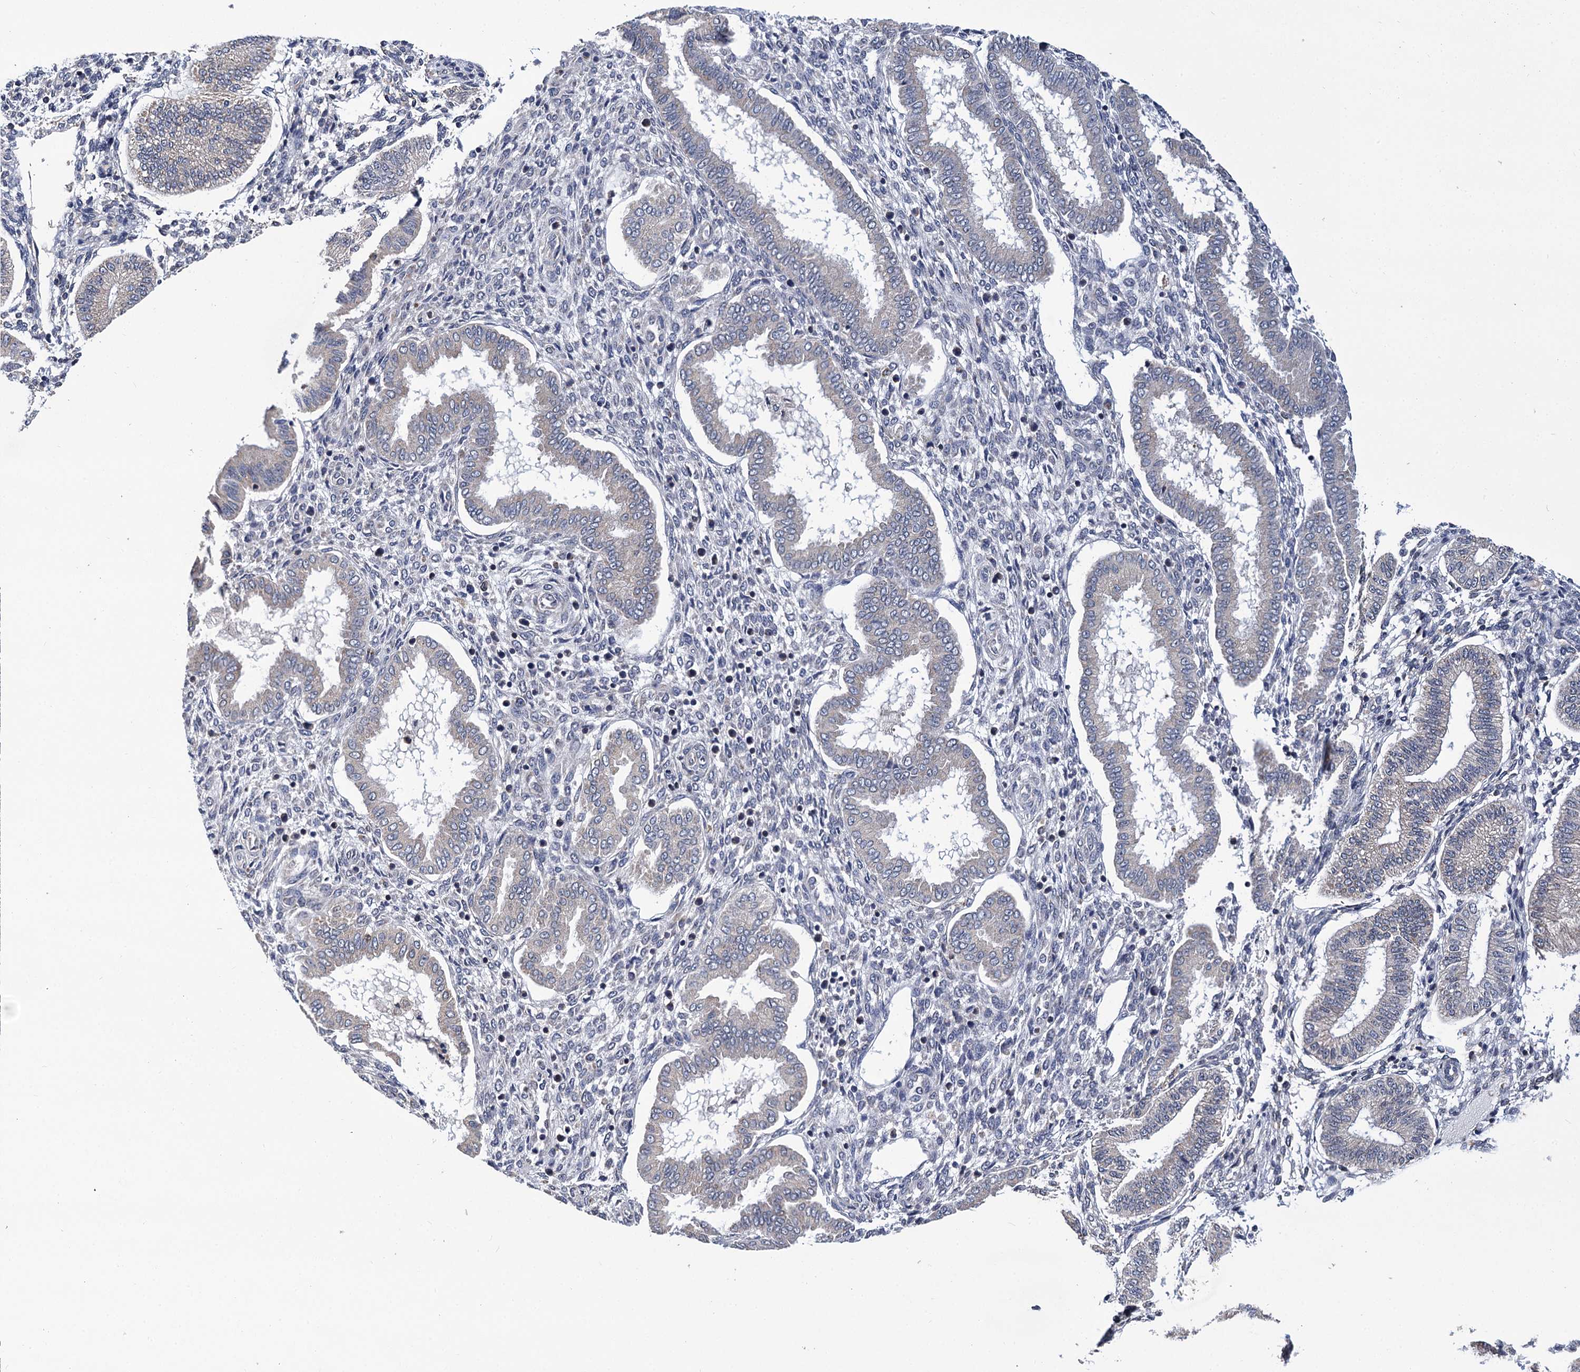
{"staining": {"intensity": "negative", "quantity": "none", "location": "none"}, "tissue": "endometrium", "cell_type": "Cells in endometrial stroma", "image_type": "normal", "snomed": [{"axis": "morphology", "description": "Normal tissue, NOS"}, {"axis": "topography", "description": "Endometrium"}], "caption": "Endometrium stained for a protein using immunohistochemistry shows no expression cells in endometrial stroma.", "gene": "SUPV3L1", "patient": {"sex": "female", "age": 24}}